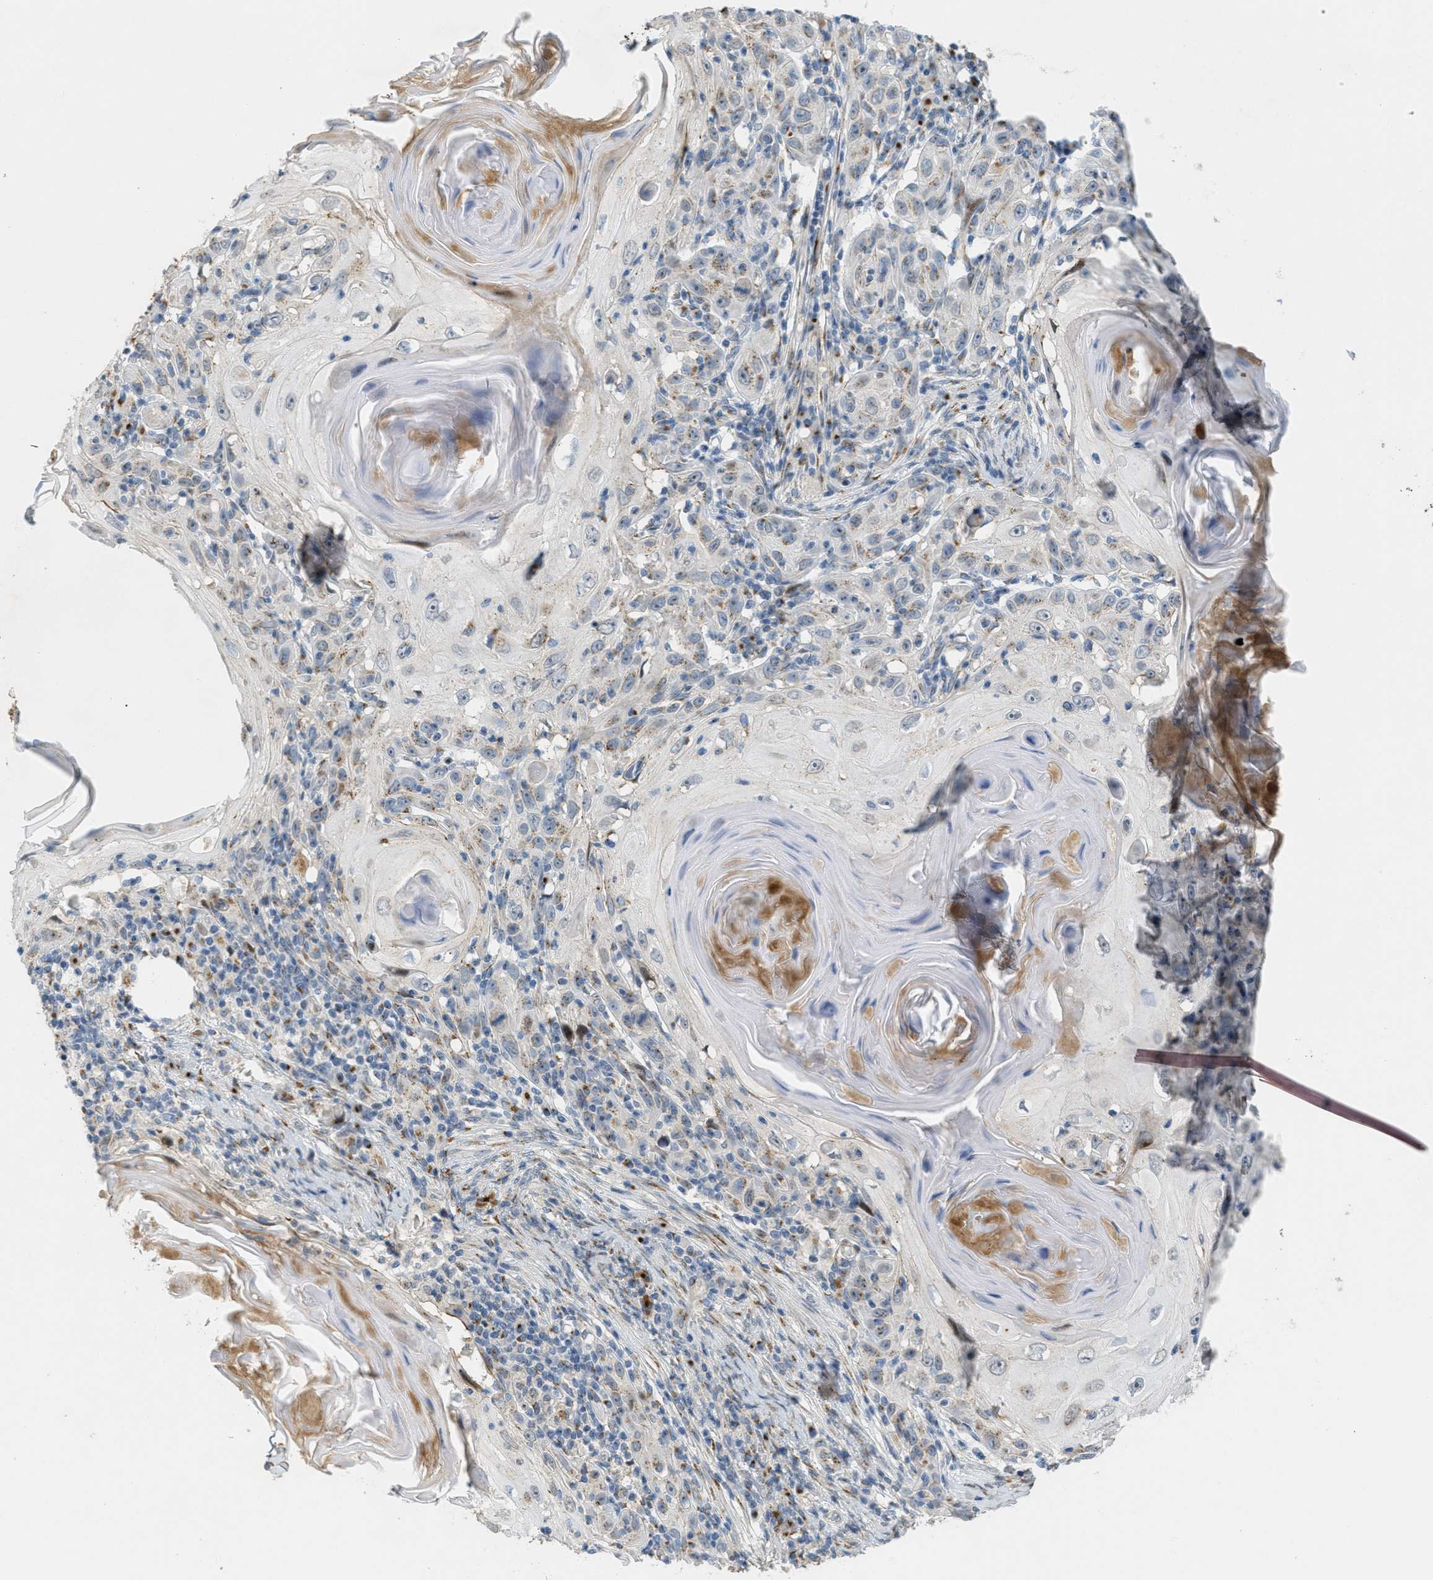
{"staining": {"intensity": "moderate", "quantity": "<25%", "location": "cytoplasmic/membranous"}, "tissue": "skin cancer", "cell_type": "Tumor cells", "image_type": "cancer", "snomed": [{"axis": "morphology", "description": "Squamous cell carcinoma, NOS"}, {"axis": "topography", "description": "Skin"}], "caption": "Protein expression by immunohistochemistry (IHC) demonstrates moderate cytoplasmic/membranous expression in about <25% of tumor cells in skin cancer.", "gene": "ZFPL1", "patient": {"sex": "female", "age": 88}}